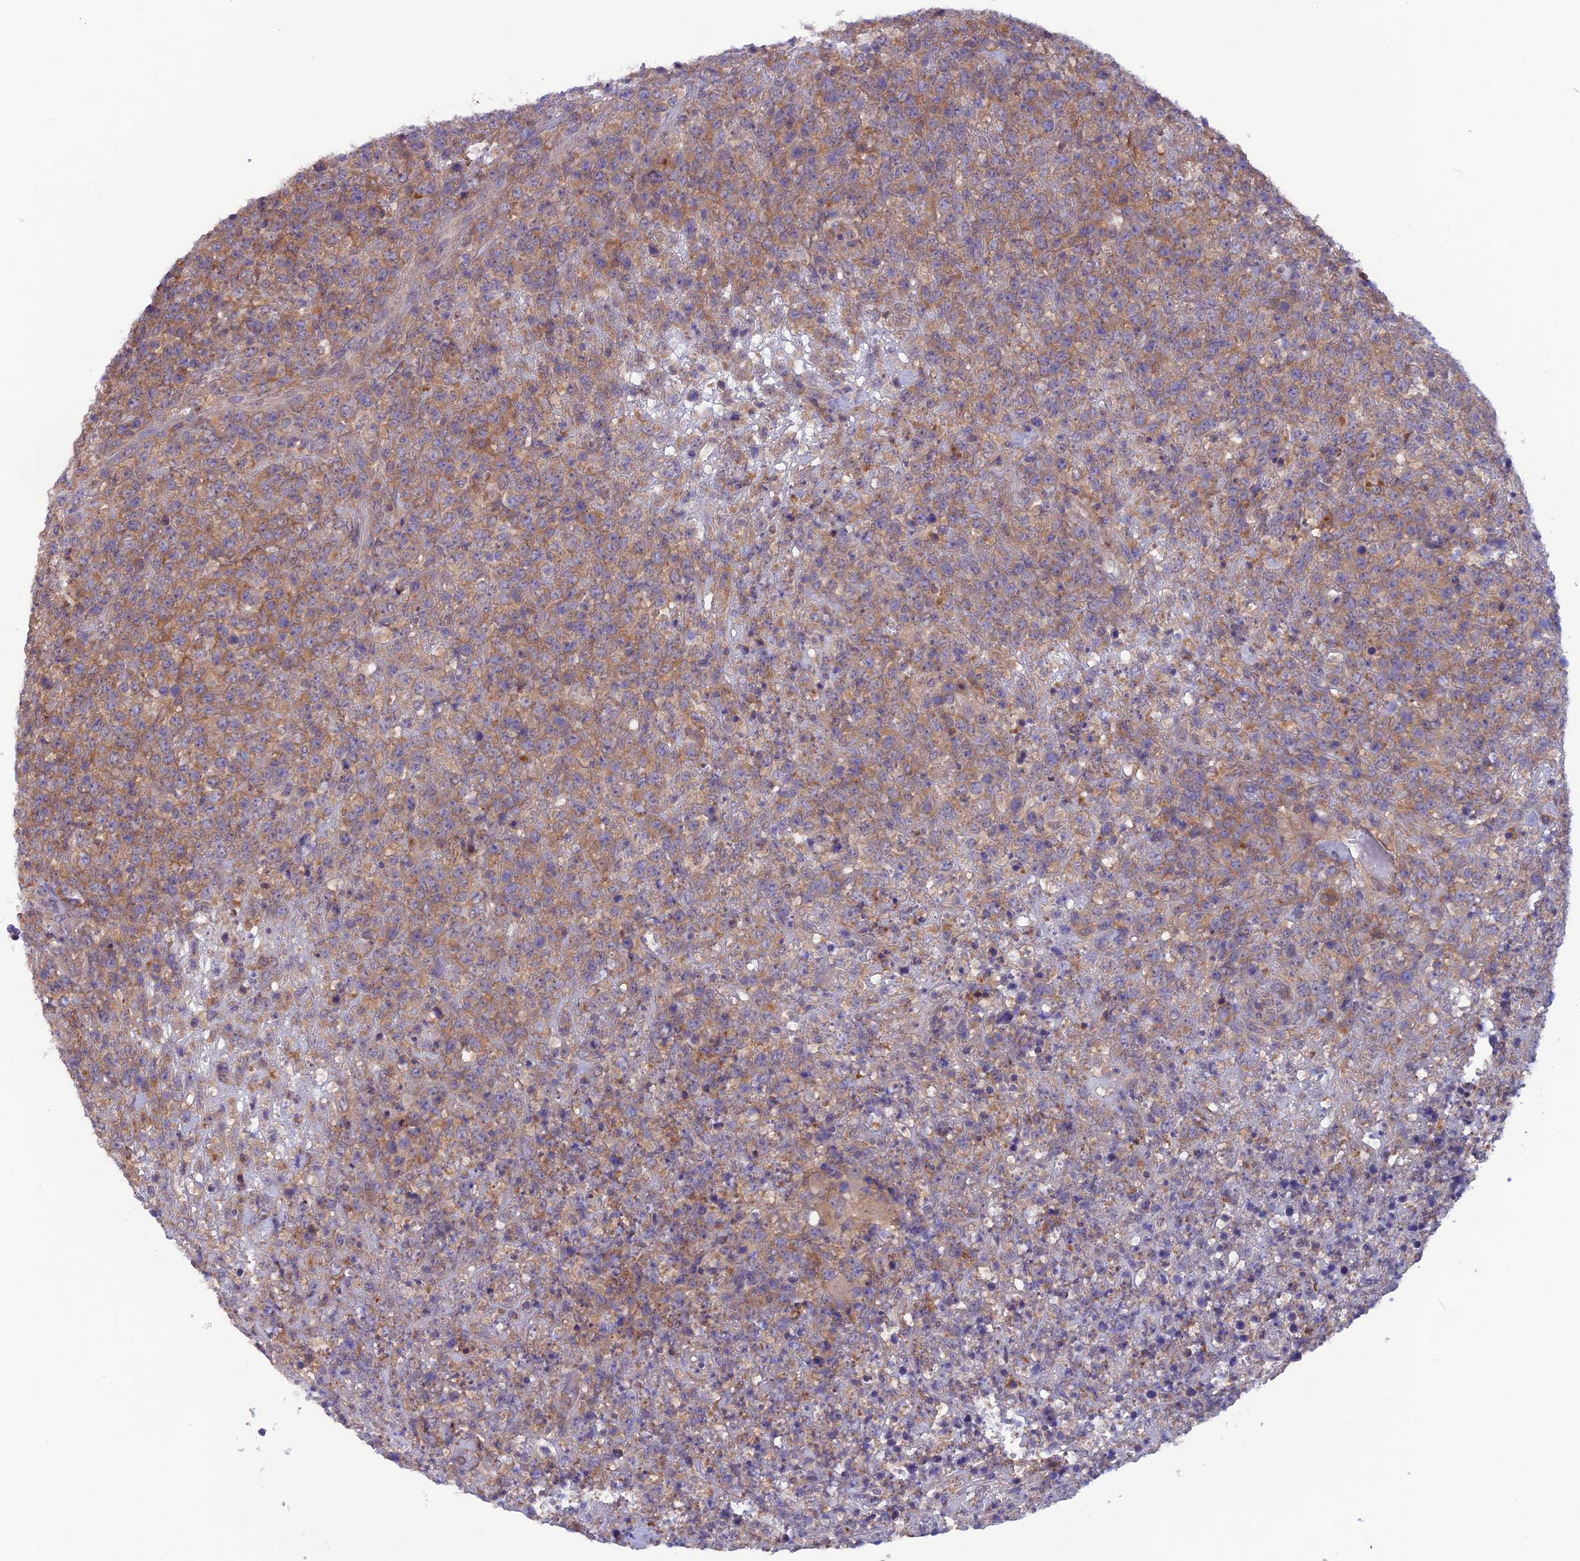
{"staining": {"intensity": "moderate", "quantity": ">75%", "location": "cytoplasmic/membranous"}, "tissue": "lymphoma", "cell_type": "Tumor cells", "image_type": "cancer", "snomed": [{"axis": "morphology", "description": "Malignant lymphoma, non-Hodgkin's type, High grade"}, {"axis": "topography", "description": "Colon"}], "caption": "Tumor cells display moderate cytoplasmic/membranous expression in about >75% of cells in malignant lymphoma, non-Hodgkin's type (high-grade).", "gene": "MAST2", "patient": {"sex": "female", "age": 53}}